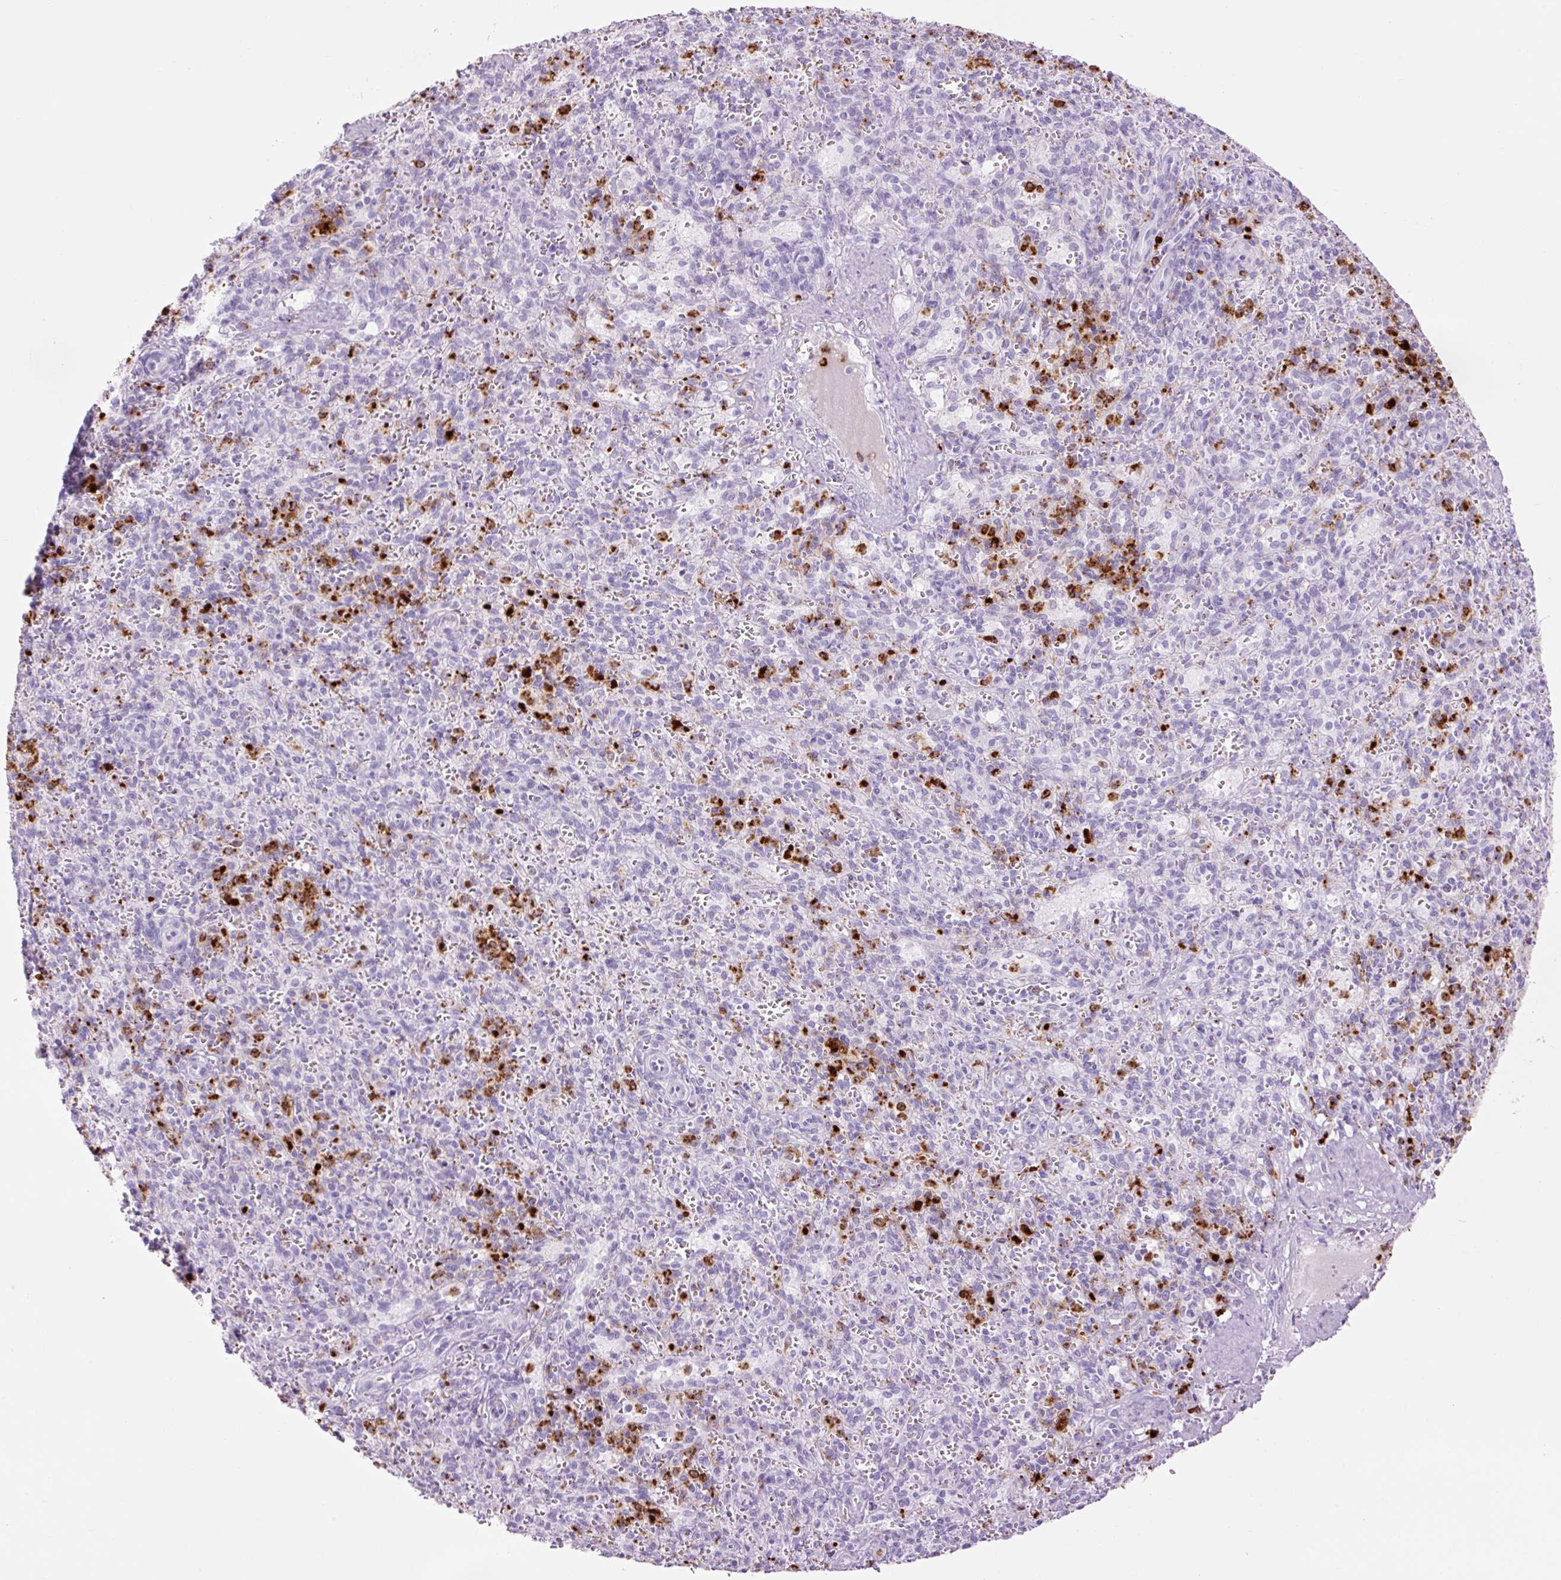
{"staining": {"intensity": "strong", "quantity": "<25%", "location": "cytoplasmic/membranous"}, "tissue": "spleen", "cell_type": "Cells in red pulp", "image_type": "normal", "snomed": [{"axis": "morphology", "description": "Normal tissue, NOS"}, {"axis": "topography", "description": "Spleen"}], "caption": "Immunohistochemistry (IHC) of unremarkable human spleen reveals medium levels of strong cytoplasmic/membranous positivity in about <25% of cells in red pulp. (DAB (3,3'-diaminobenzidine) IHC, brown staining for protein, blue staining for nuclei).", "gene": "LYZ", "patient": {"sex": "female", "age": 26}}